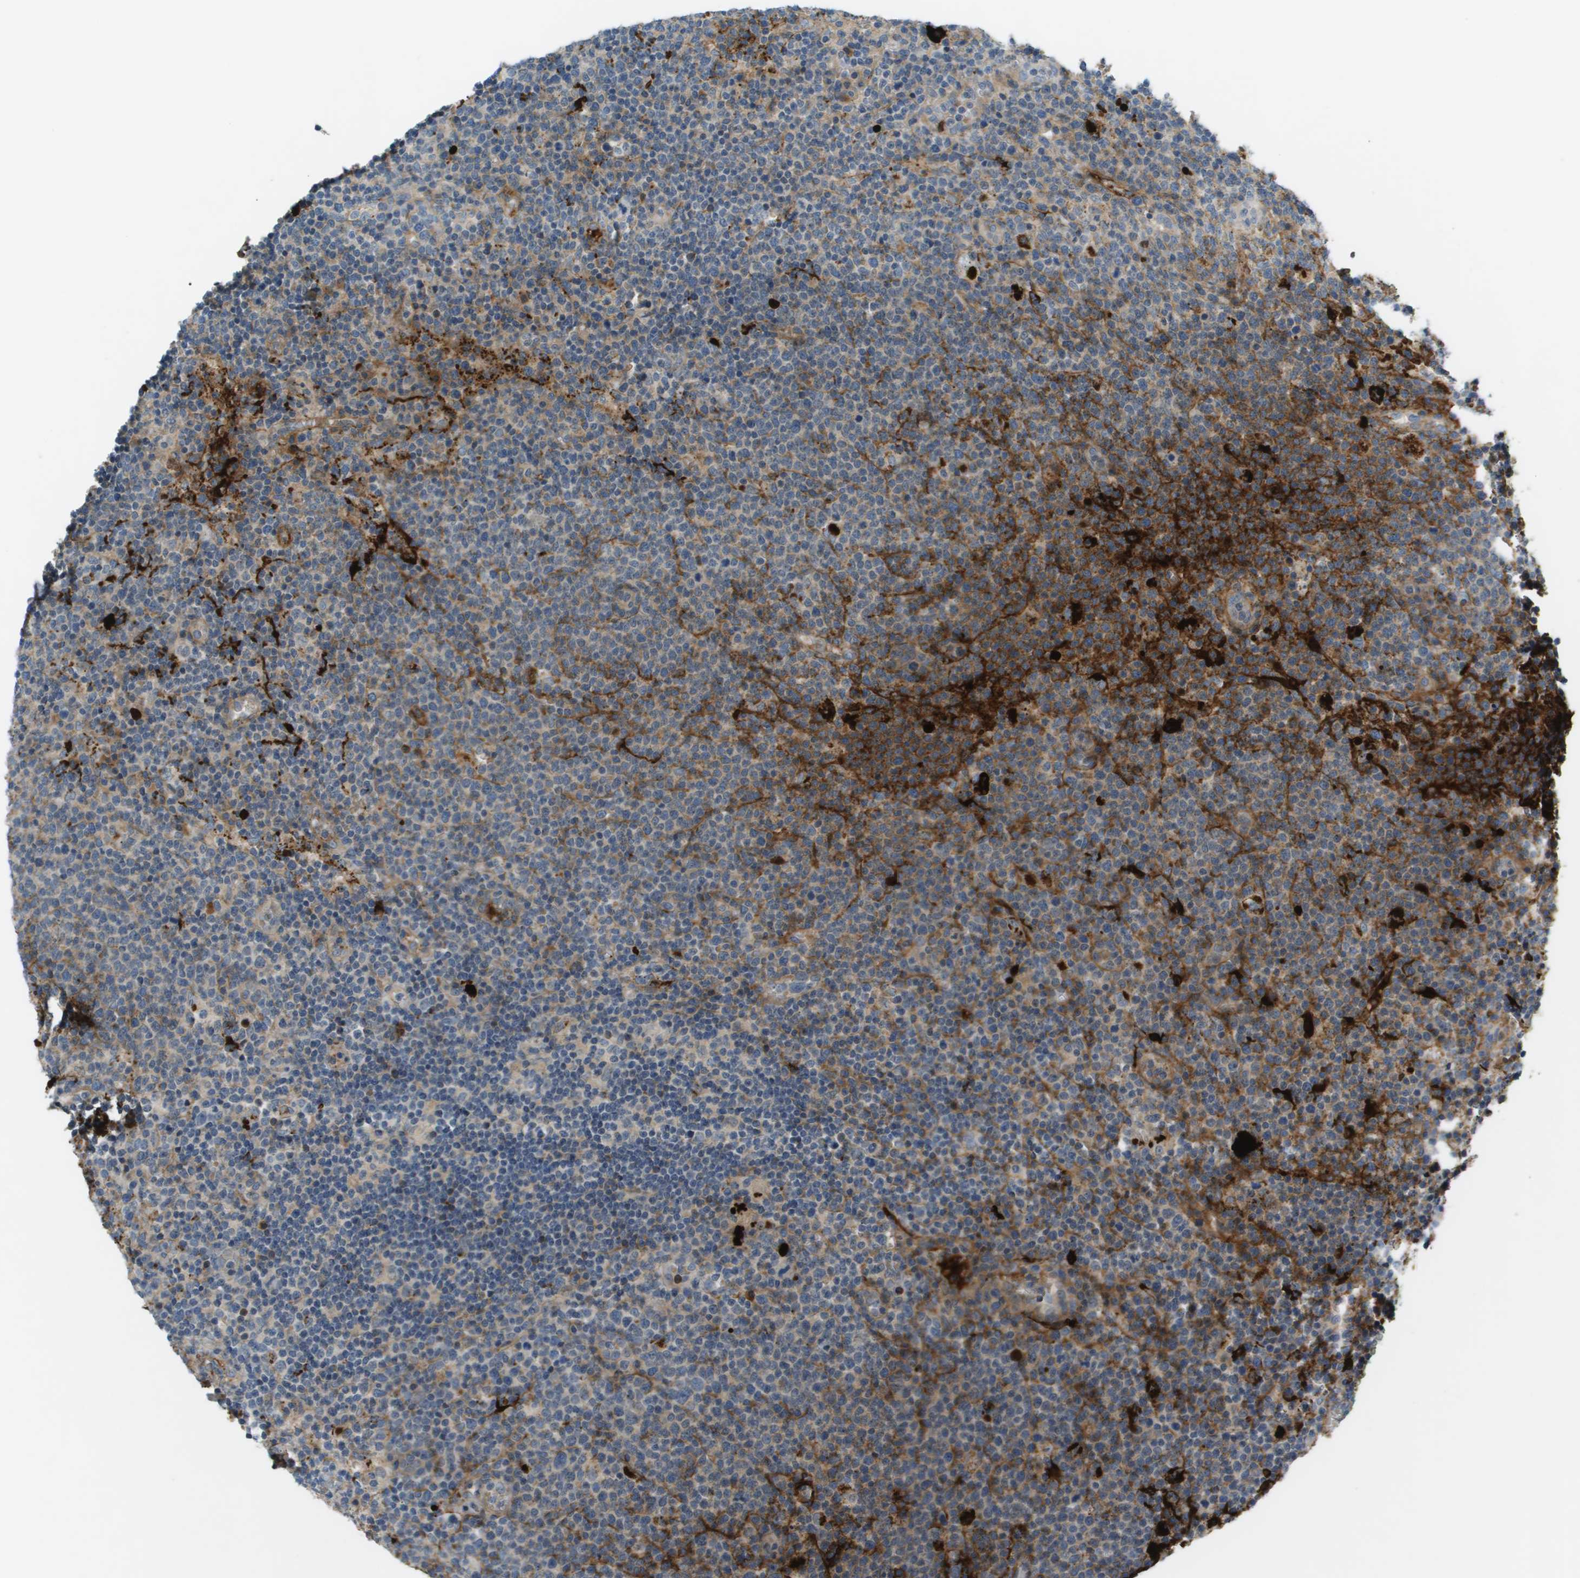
{"staining": {"intensity": "moderate", "quantity": "<25%", "location": "cytoplasmic/membranous"}, "tissue": "lymphoma", "cell_type": "Tumor cells", "image_type": "cancer", "snomed": [{"axis": "morphology", "description": "Malignant lymphoma, non-Hodgkin's type, High grade"}, {"axis": "topography", "description": "Lymph node"}], "caption": "Protein staining reveals moderate cytoplasmic/membranous expression in approximately <25% of tumor cells in lymphoma.", "gene": "VTN", "patient": {"sex": "male", "age": 61}}